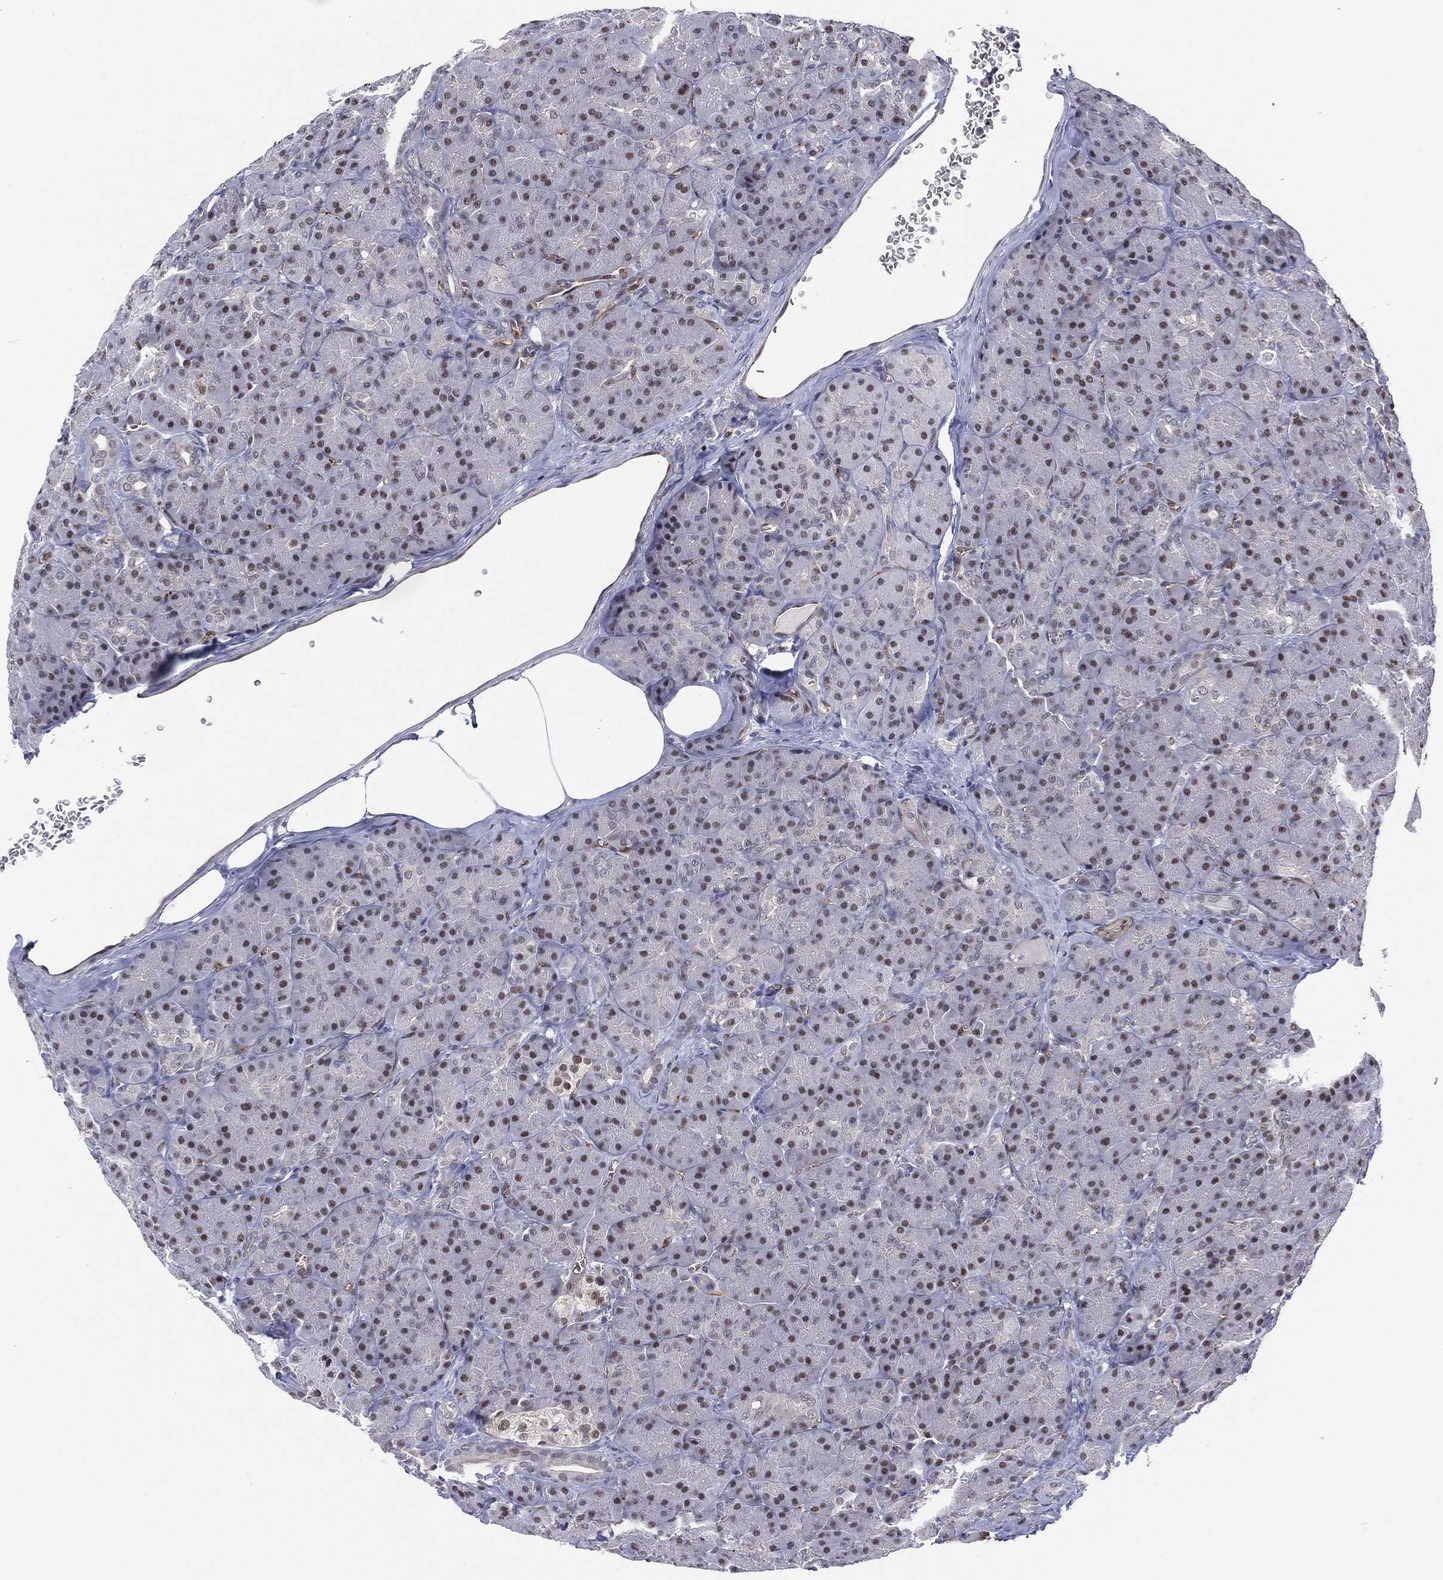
{"staining": {"intensity": "weak", "quantity": "25%-75%", "location": "nuclear"}, "tissue": "pancreas", "cell_type": "Exocrine glandular cells", "image_type": "normal", "snomed": [{"axis": "morphology", "description": "Normal tissue, NOS"}, {"axis": "topography", "description": "Pancreas"}], "caption": "Immunohistochemistry (IHC) (DAB (3,3'-diaminobenzidine)) staining of normal pancreas demonstrates weak nuclear protein positivity in about 25%-75% of exocrine glandular cells. Ihc stains the protein of interest in brown and the nuclei are stained blue.", "gene": "GSE1", "patient": {"sex": "male", "age": 57}}